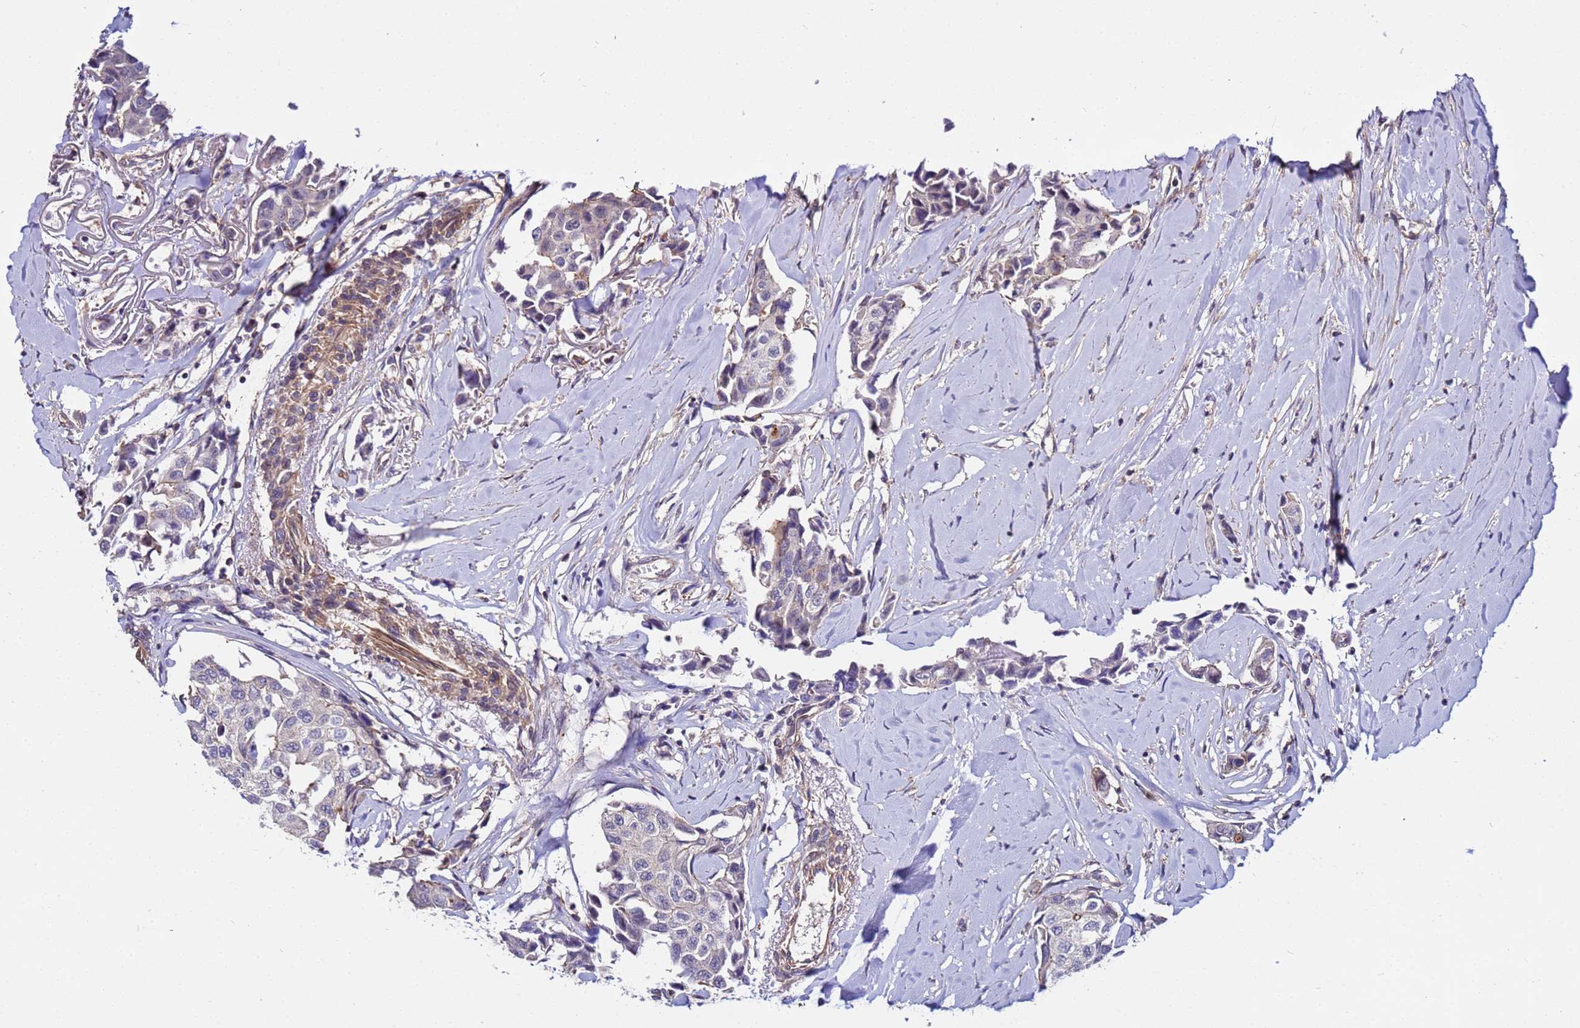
{"staining": {"intensity": "negative", "quantity": "none", "location": "none"}, "tissue": "breast cancer", "cell_type": "Tumor cells", "image_type": "cancer", "snomed": [{"axis": "morphology", "description": "Duct carcinoma"}, {"axis": "topography", "description": "Breast"}], "caption": "Tumor cells show no significant positivity in breast cancer (infiltrating ductal carcinoma).", "gene": "STK38", "patient": {"sex": "female", "age": 80}}